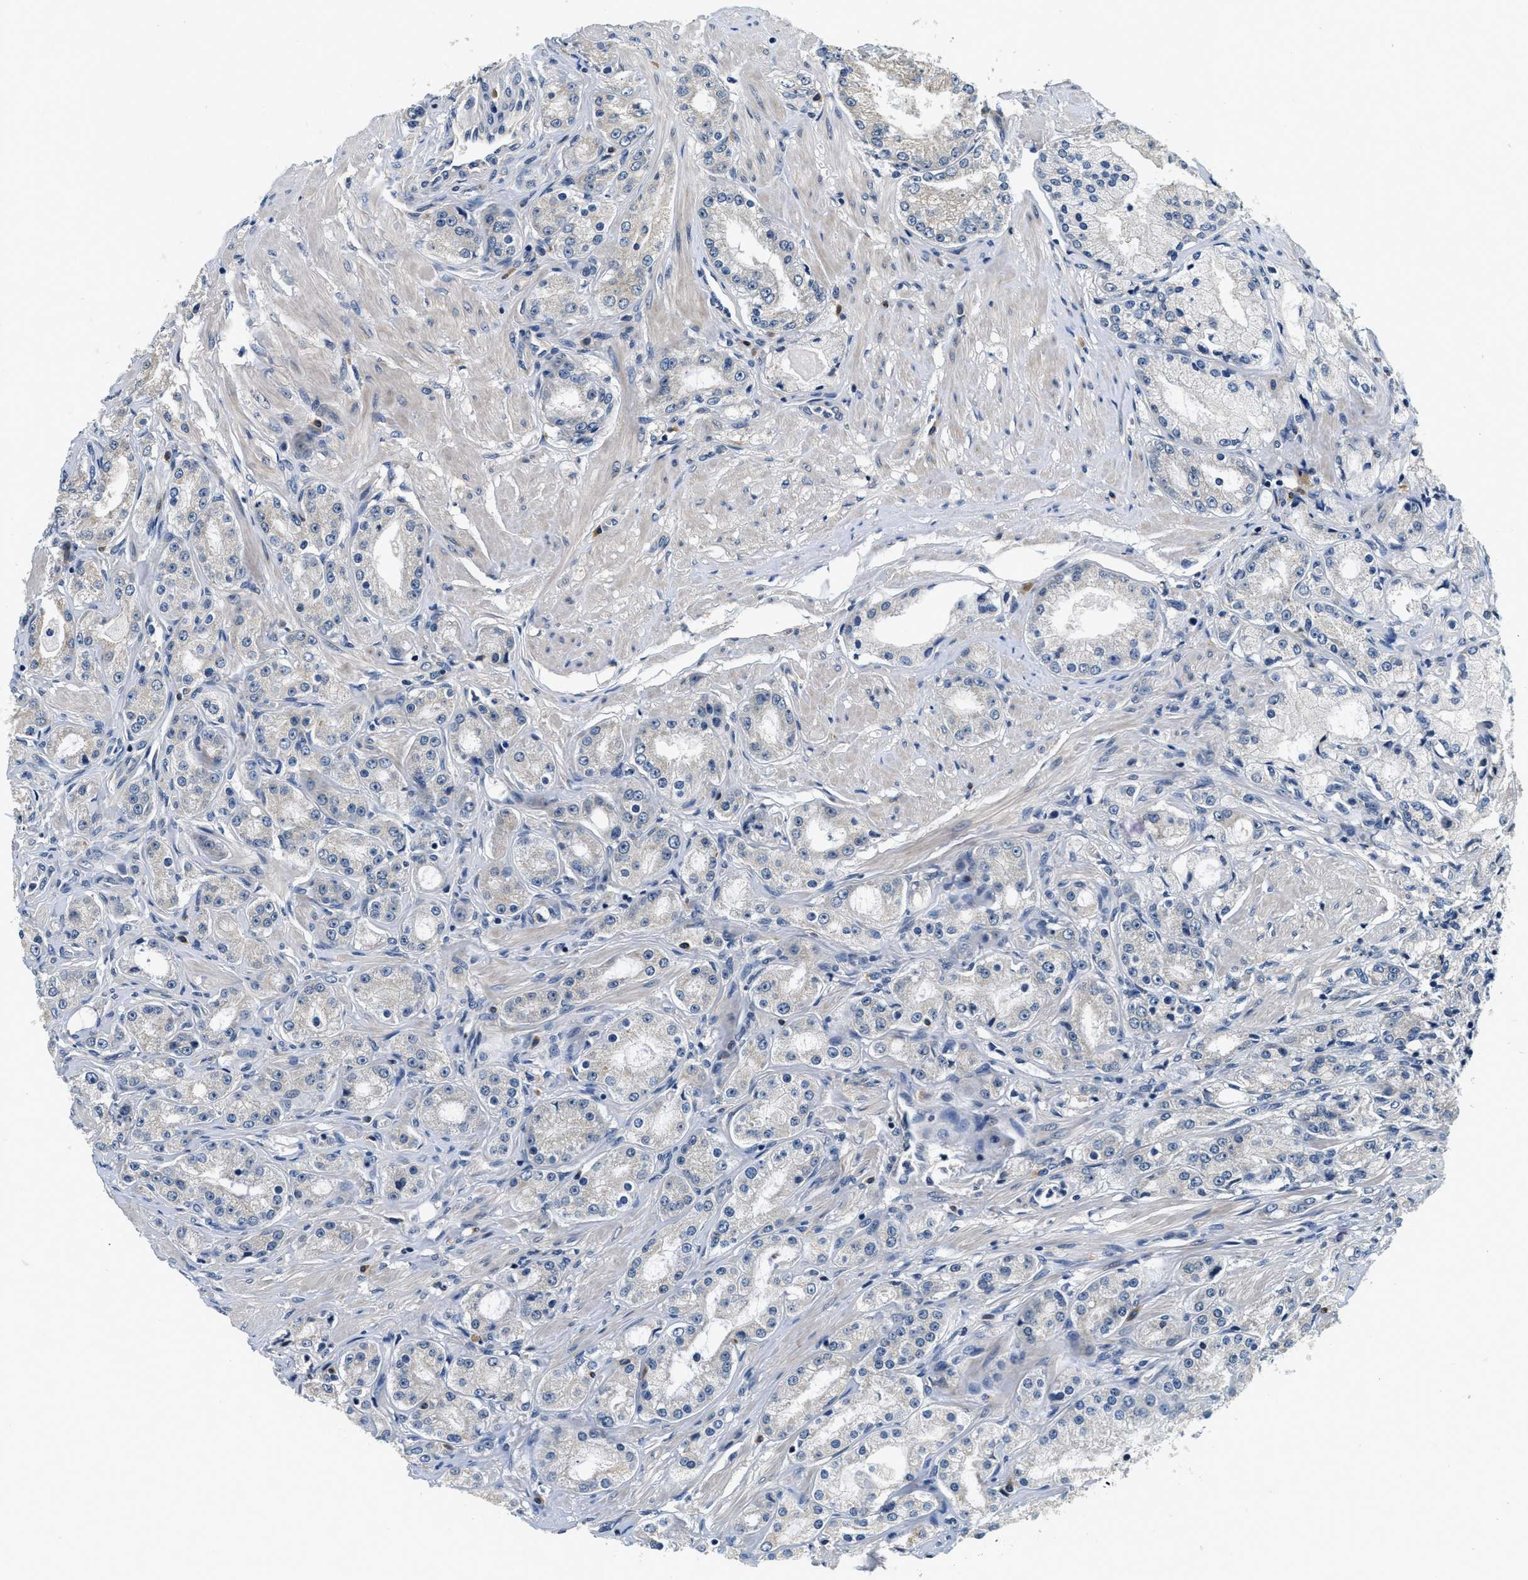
{"staining": {"intensity": "negative", "quantity": "none", "location": "none"}, "tissue": "prostate cancer", "cell_type": "Tumor cells", "image_type": "cancer", "snomed": [{"axis": "morphology", "description": "Adenocarcinoma, Low grade"}, {"axis": "topography", "description": "Prostate"}], "caption": "The image reveals no staining of tumor cells in adenocarcinoma (low-grade) (prostate).", "gene": "ALDH3A2", "patient": {"sex": "male", "age": 63}}